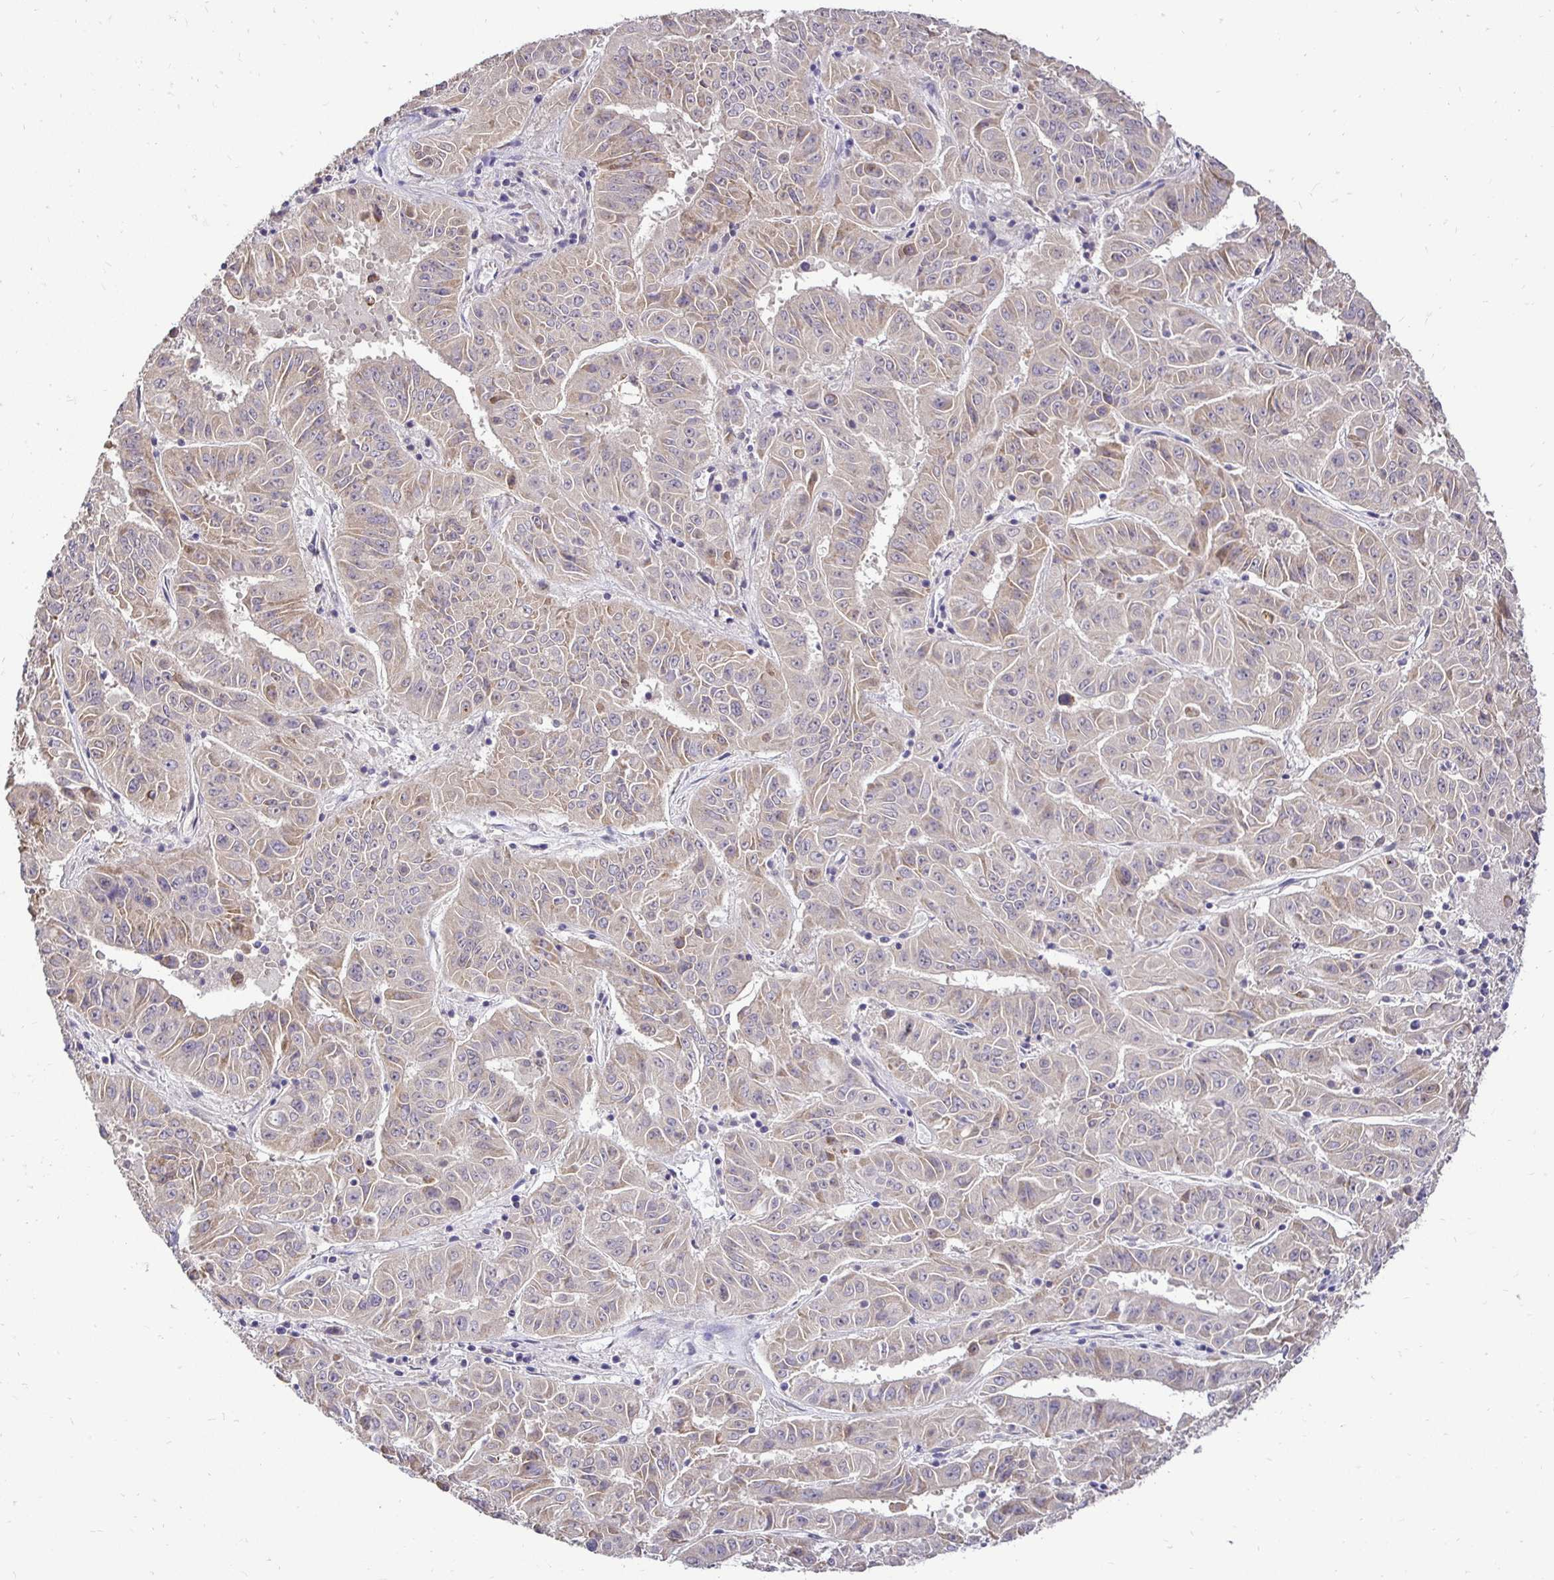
{"staining": {"intensity": "weak", "quantity": "<25%", "location": "cytoplasmic/membranous"}, "tissue": "pancreatic cancer", "cell_type": "Tumor cells", "image_type": "cancer", "snomed": [{"axis": "morphology", "description": "Adenocarcinoma, NOS"}, {"axis": "topography", "description": "Pancreas"}], "caption": "DAB (3,3'-diaminobenzidine) immunohistochemical staining of adenocarcinoma (pancreatic) exhibits no significant positivity in tumor cells.", "gene": "RHEBL1", "patient": {"sex": "male", "age": 63}}